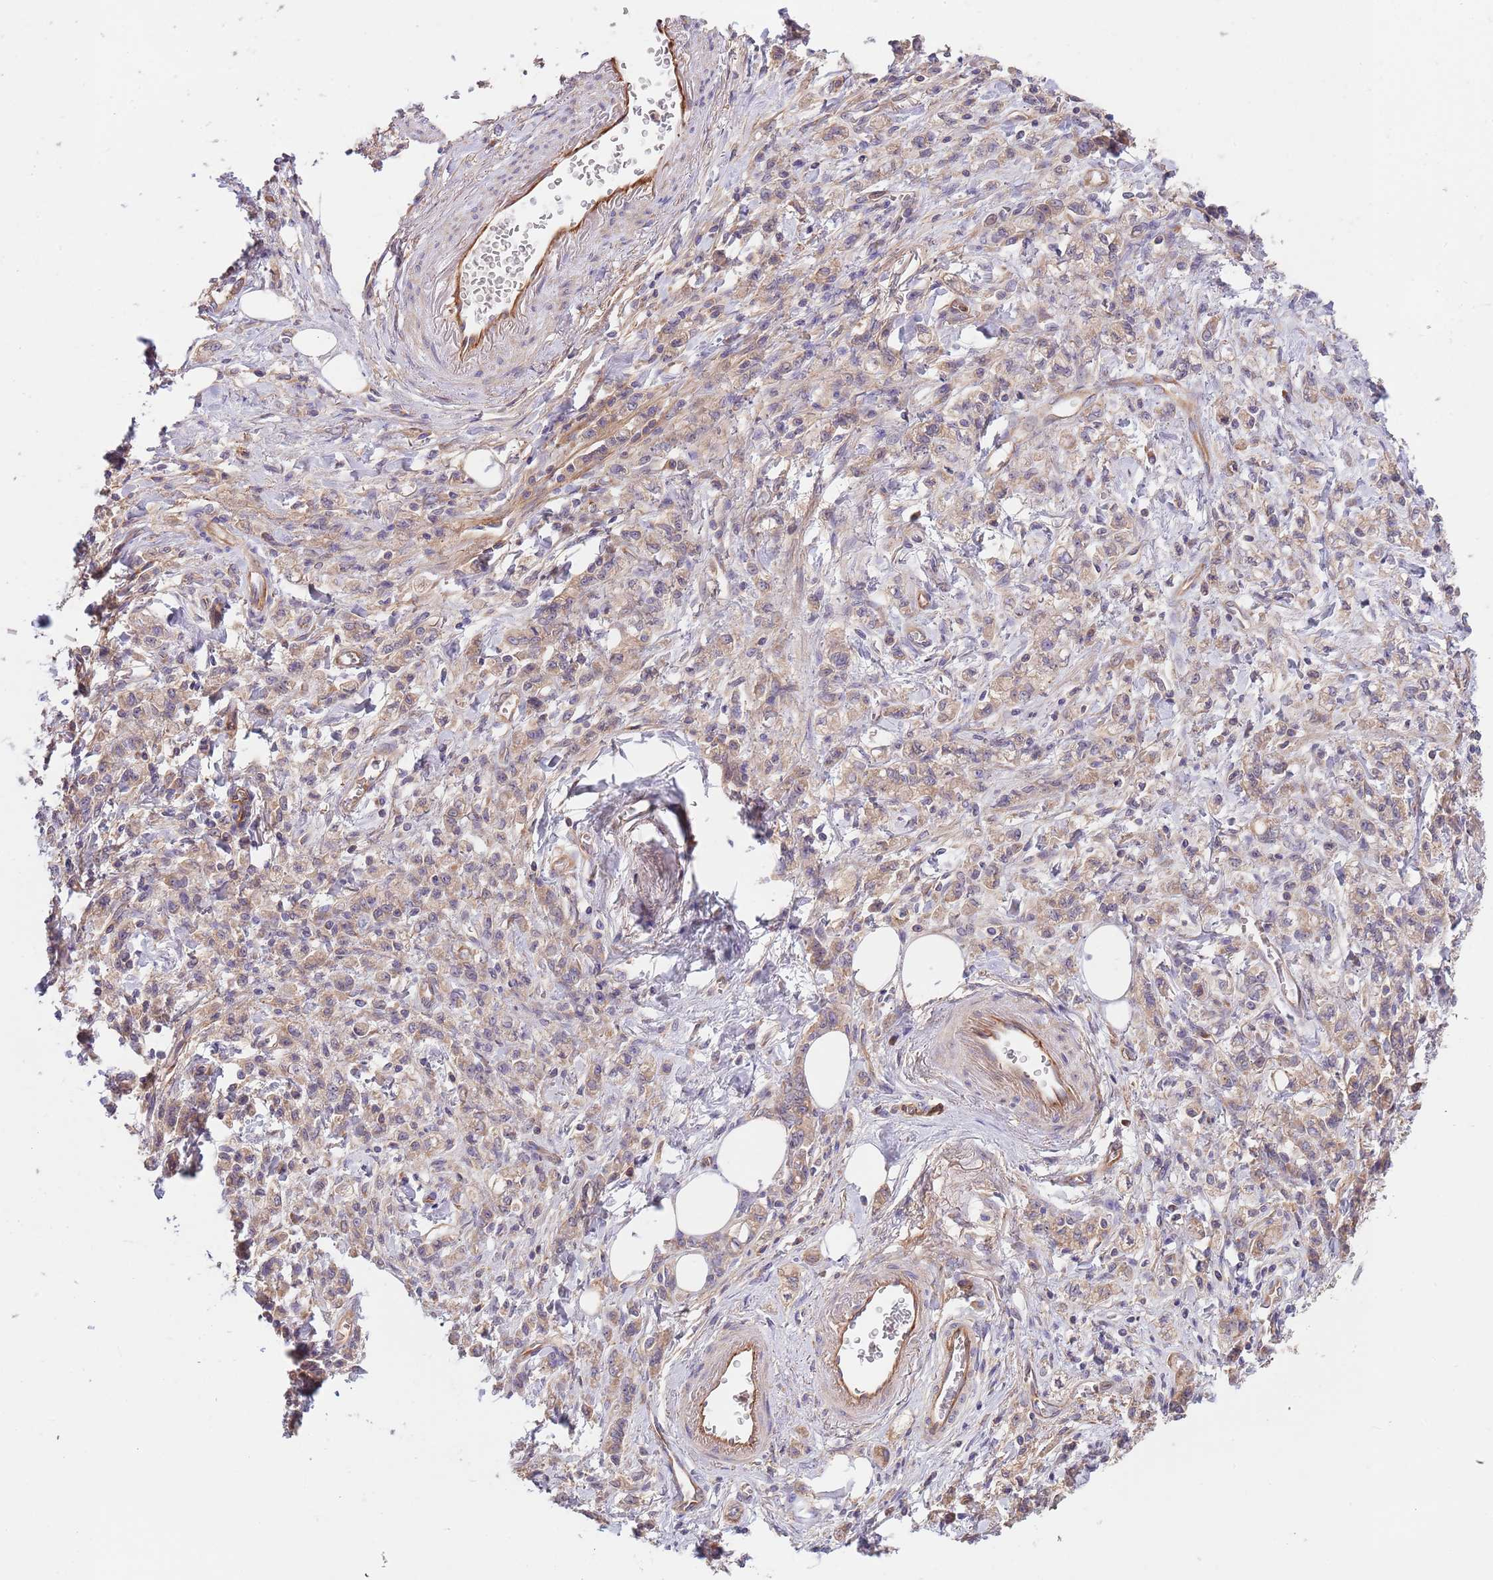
{"staining": {"intensity": "weak", "quantity": "25%-75%", "location": "cytoplasmic/membranous"}, "tissue": "stomach cancer", "cell_type": "Tumor cells", "image_type": "cancer", "snomed": [{"axis": "morphology", "description": "Adenocarcinoma, NOS"}, {"axis": "topography", "description": "Stomach"}], "caption": "Tumor cells show low levels of weak cytoplasmic/membranous staining in about 25%-75% of cells in human stomach adenocarcinoma.", "gene": "EIF3F", "patient": {"sex": "male", "age": 77}}